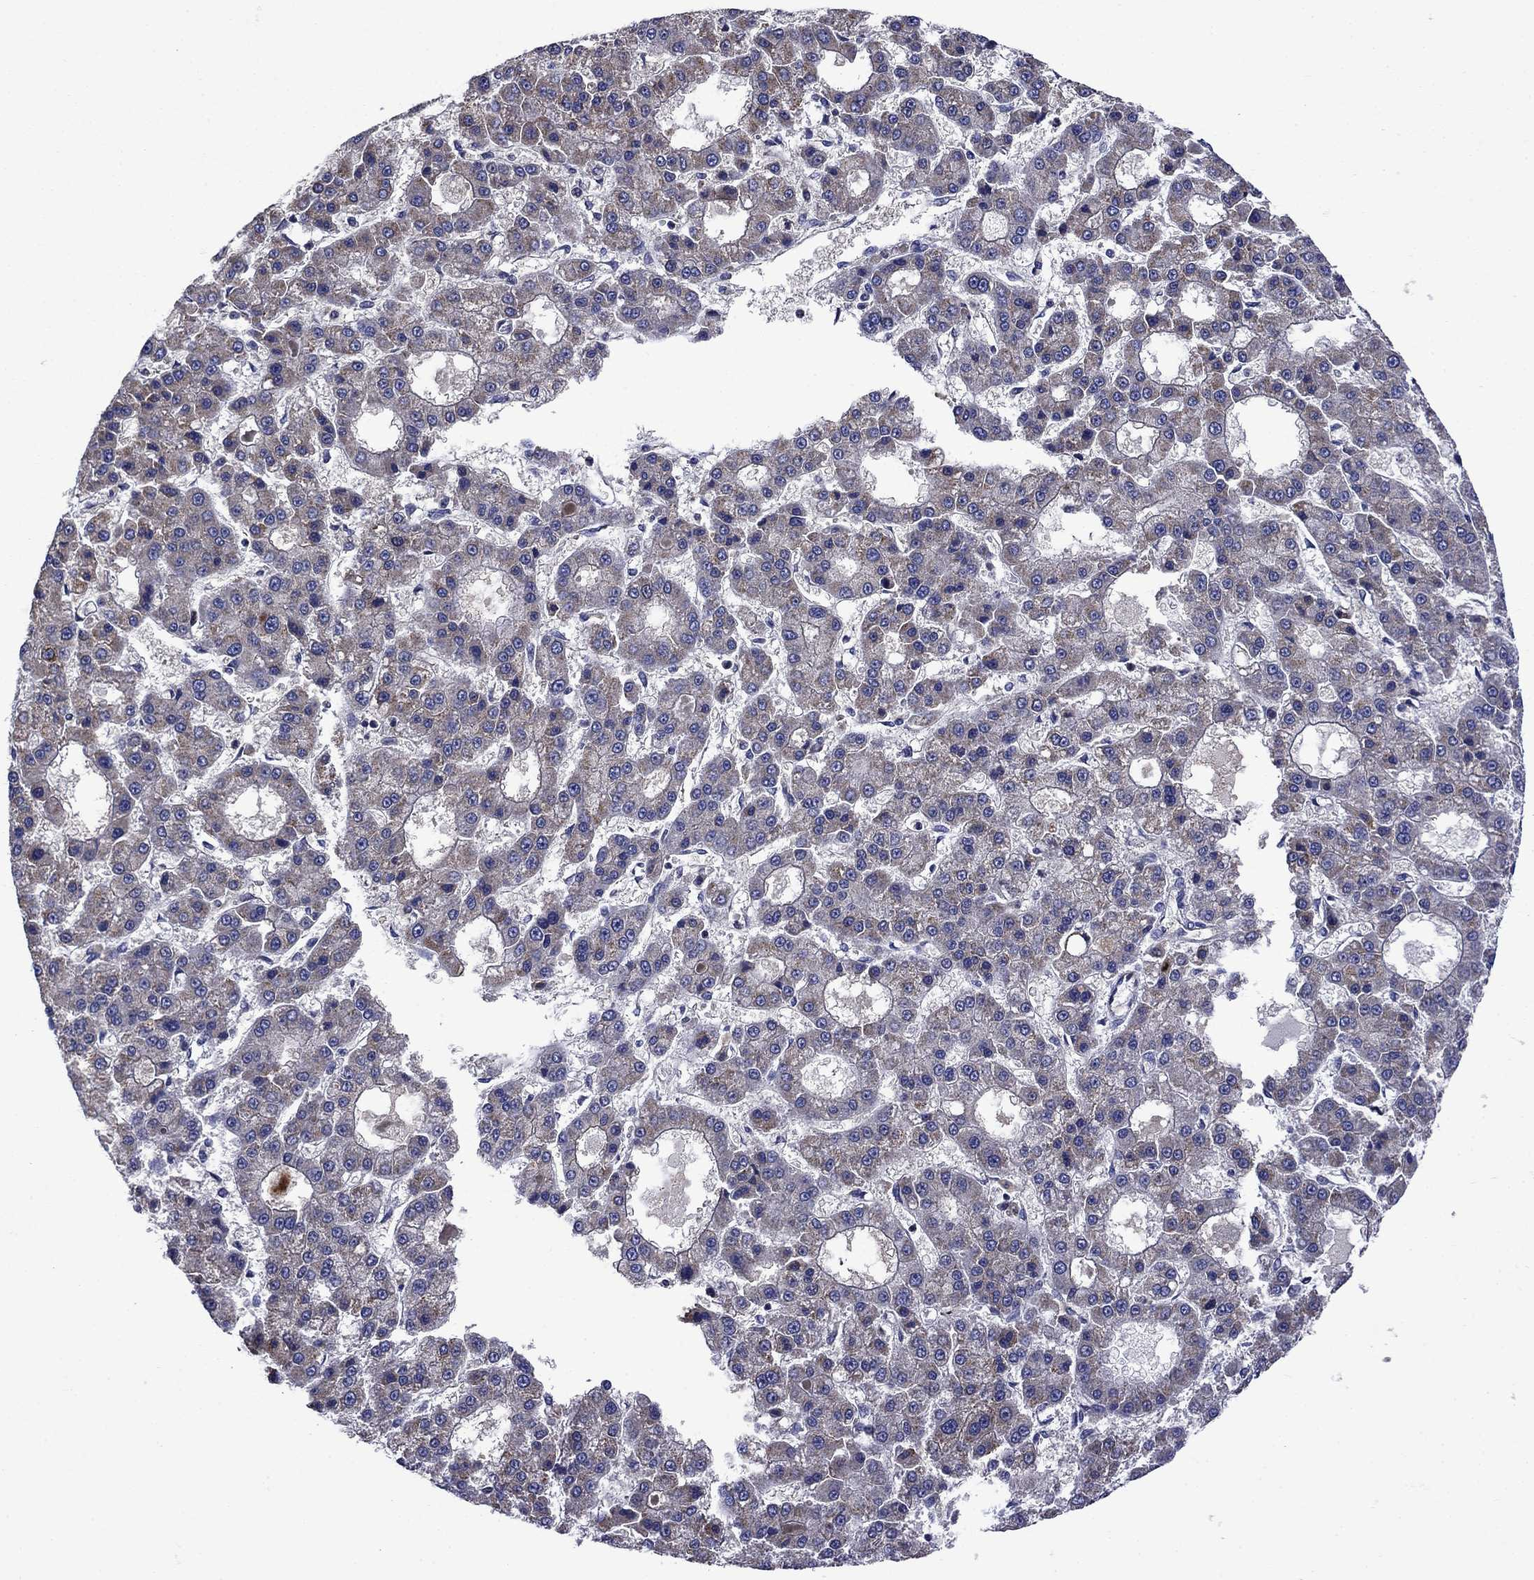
{"staining": {"intensity": "negative", "quantity": "none", "location": "none"}, "tissue": "liver cancer", "cell_type": "Tumor cells", "image_type": "cancer", "snomed": [{"axis": "morphology", "description": "Carcinoma, Hepatocellular, NOS"}, {"axis": "topography", "description": "Liver"}], "caption": "Micrograph shows no protein expression in tumor cells of liver hepatocellular carcinoma tissue. The staining was performed using DAB (3,3'-diaminobenzidine) to visualize the protein expression in brown, while the nuclei were stained in blue with hematoxylin (Magnification: 20x).", "gene": "KIF22", "patient": {"sex": "male", "age": 70}}